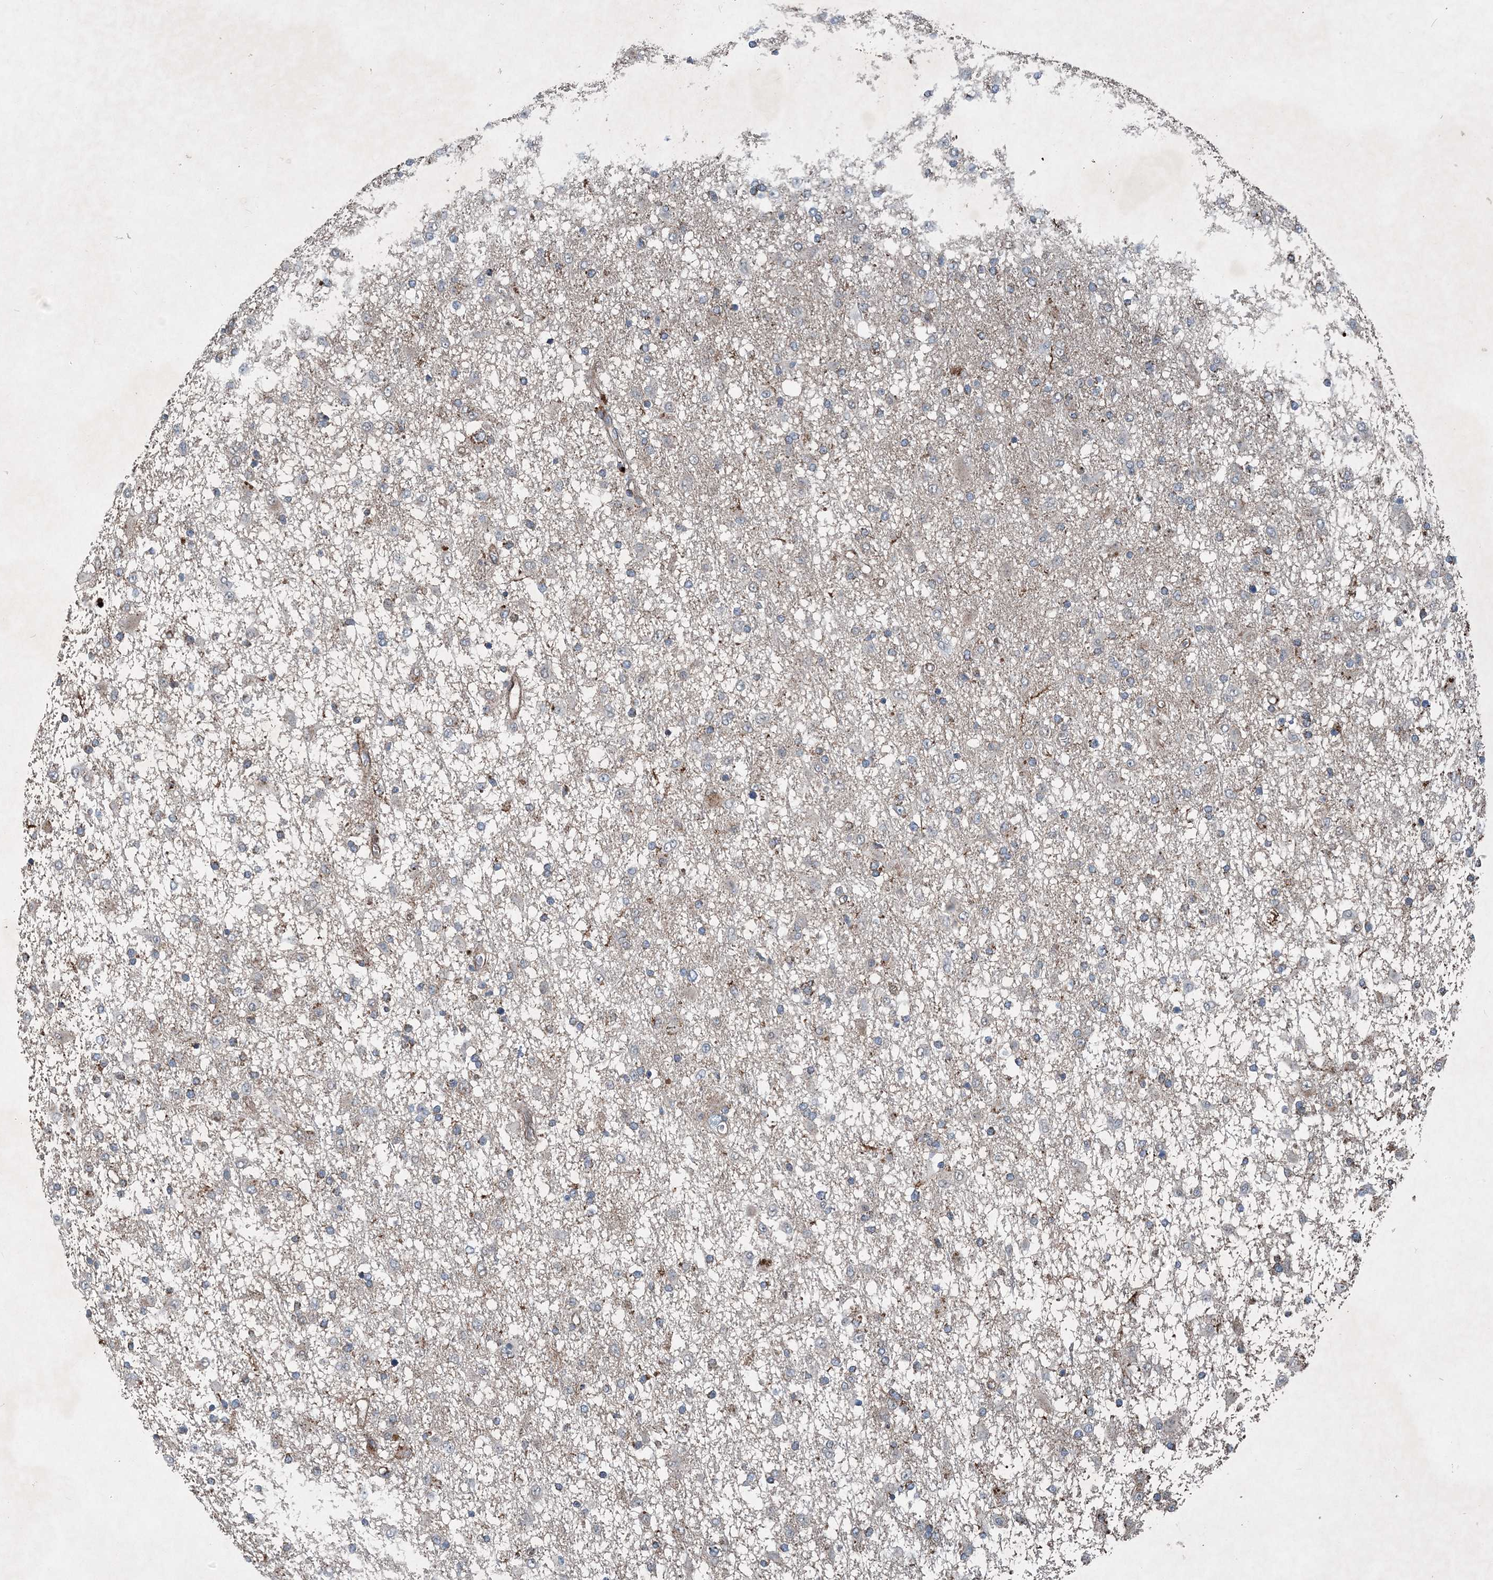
{"staining": {"intensity": "negative", "quantity": "none", "location": "none"}, "tissue": "glioma", "cell_type": "Tumor cells", "image_type": "cancer", "snomed": [{"axis": "morphology", "description": "Glioma, malignant, Low grade"}, {"axis": "topography", "description": "Brain"}], "caption": "Tumor cells show no significant protein expression in glioma. (DAB IHC visualized using brightfield microscopy, high magnification).", "gene": "NDUFA2", "patient": {"sex": "male", "age": 65}}